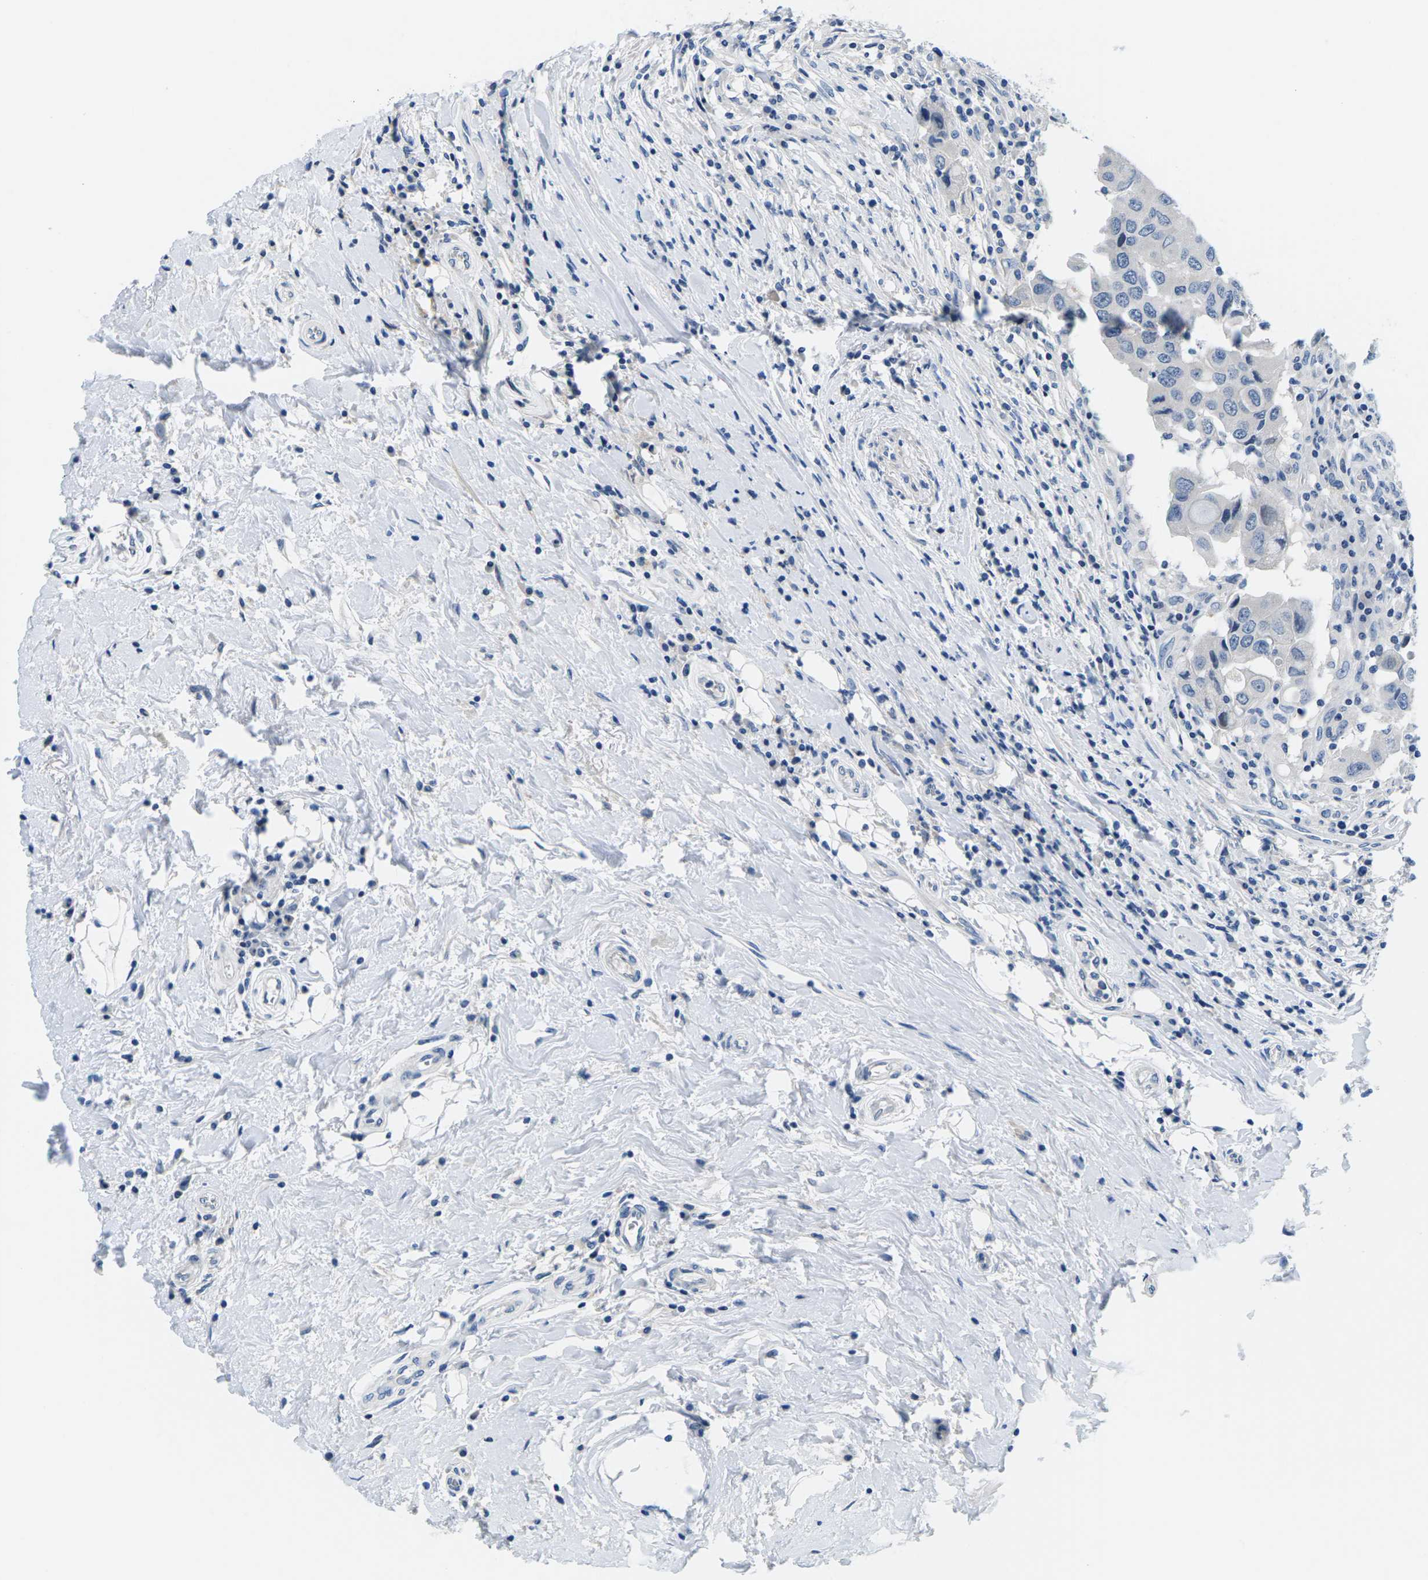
{"staining": {"intensity": "negative", "quantity": "none", "location": "none"}, "tissue": "breast cancer", "cell_type": "Tumor cells", "image_type": "cancer", "snomed": [{"axis": "morphology", "description": "Duct carcinoma"}, {"axis": "topography", "description": "Breast"}], "caption": "High magnification brightfield microscopy of breast invasive ductal carcinoma stained with DAB (3,3'-diaminobenzidine) (brown) and counterstained with hematoxylin (blue): tumor cells show no significant positivity.", "gene": "TSPAN2", "patient": {"sex": "female", "age": 27}}